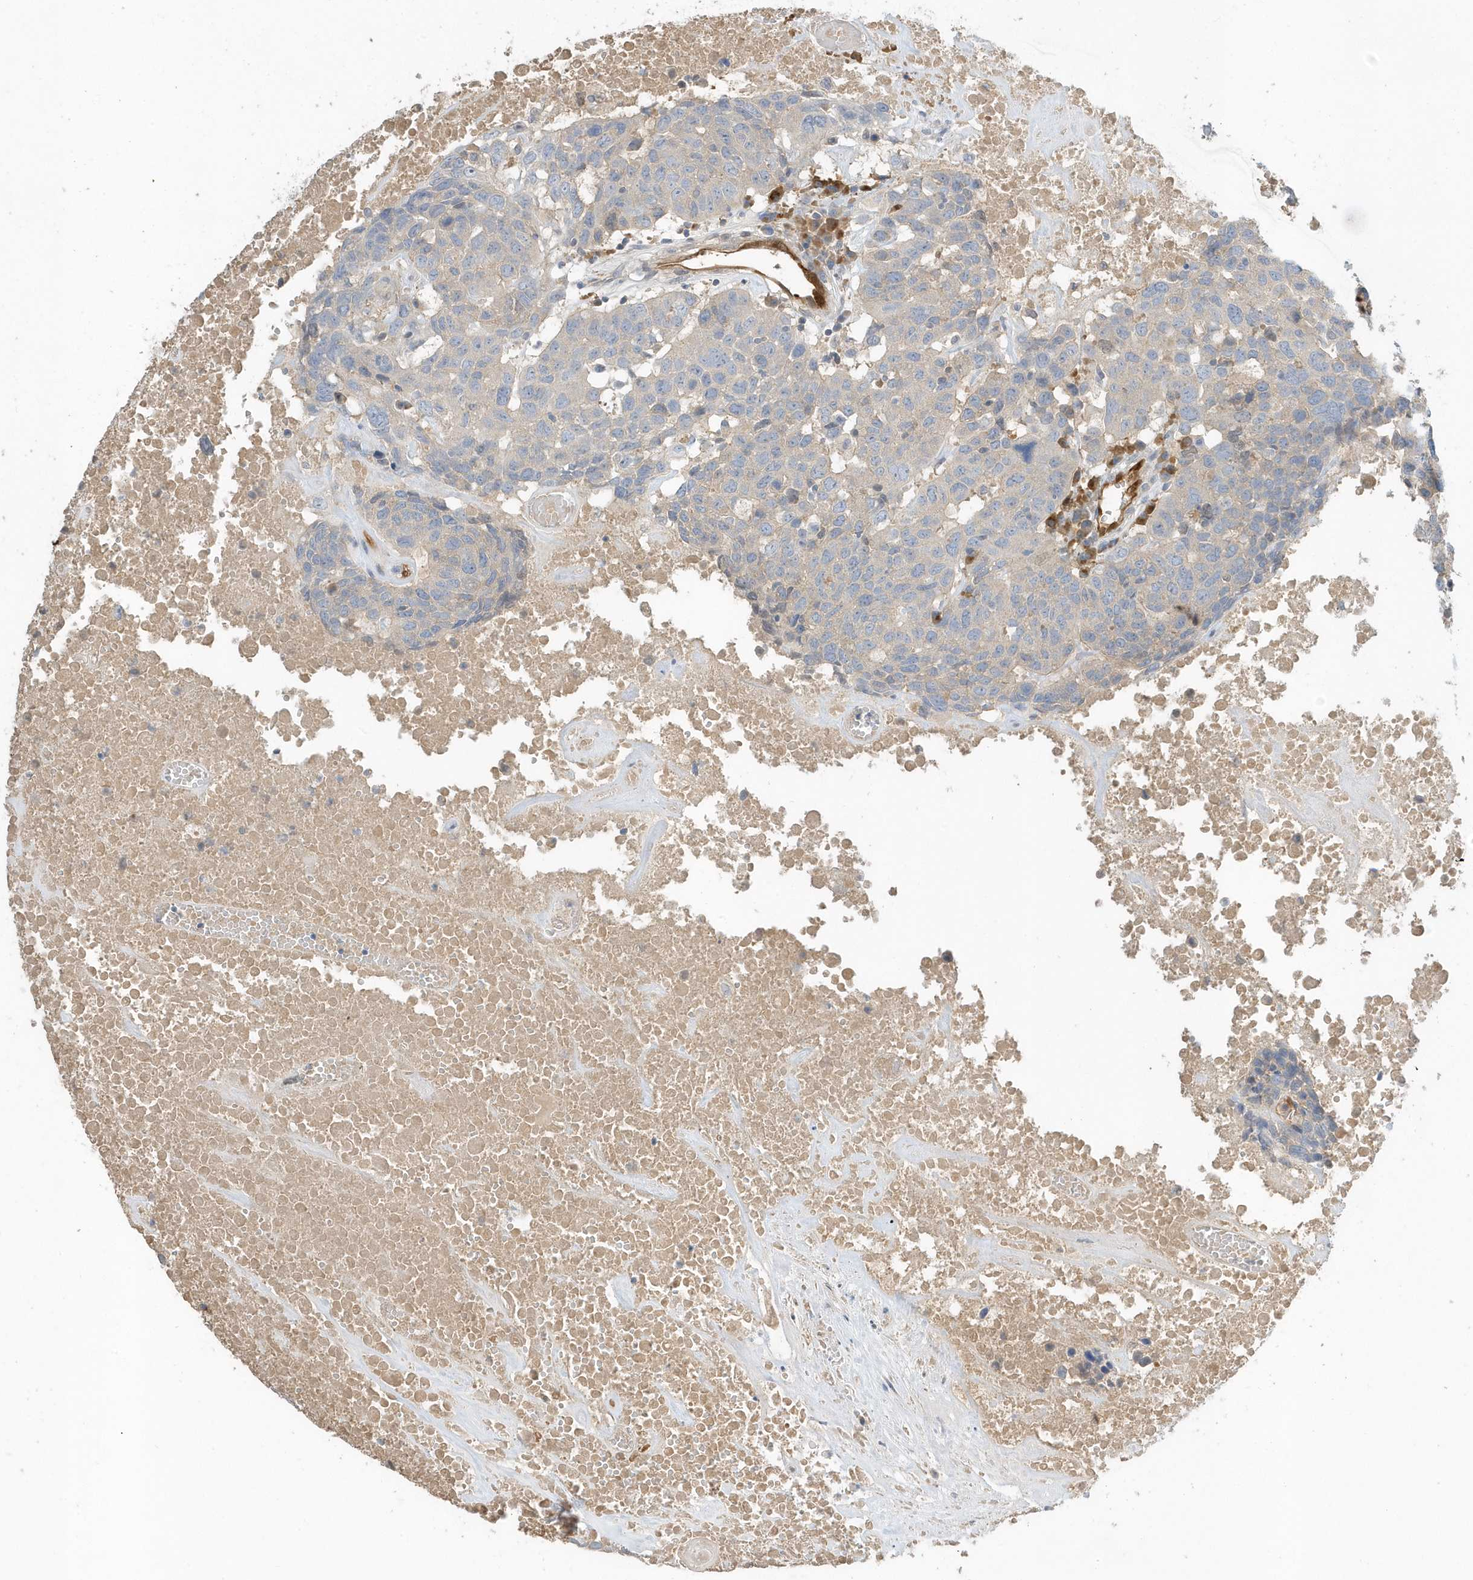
{"staining": {"intensity": "negative", "quantity": "none", "location": "none"}, "tissue": "head and neck cancer", "cell_type": "Tumor cells", "image_type": "cancer", "snomed": [{"axis": "morphology", "description": "Squamous cell carcinoma, NOS"}, {"axis": "topography", "description": "Head-Neck"}], "caption": "Immunohistochemistry (IHC) micrograph of neoplastic tissue: human squamous cell carcinoma (head and neck) stained with DAB displays no significant protein positivity in tumor cells. (Brightfield microscopy of DAB IHC at high magnification).", "gene": "USP53", "patient": {"sex": "male", "age": 66}}